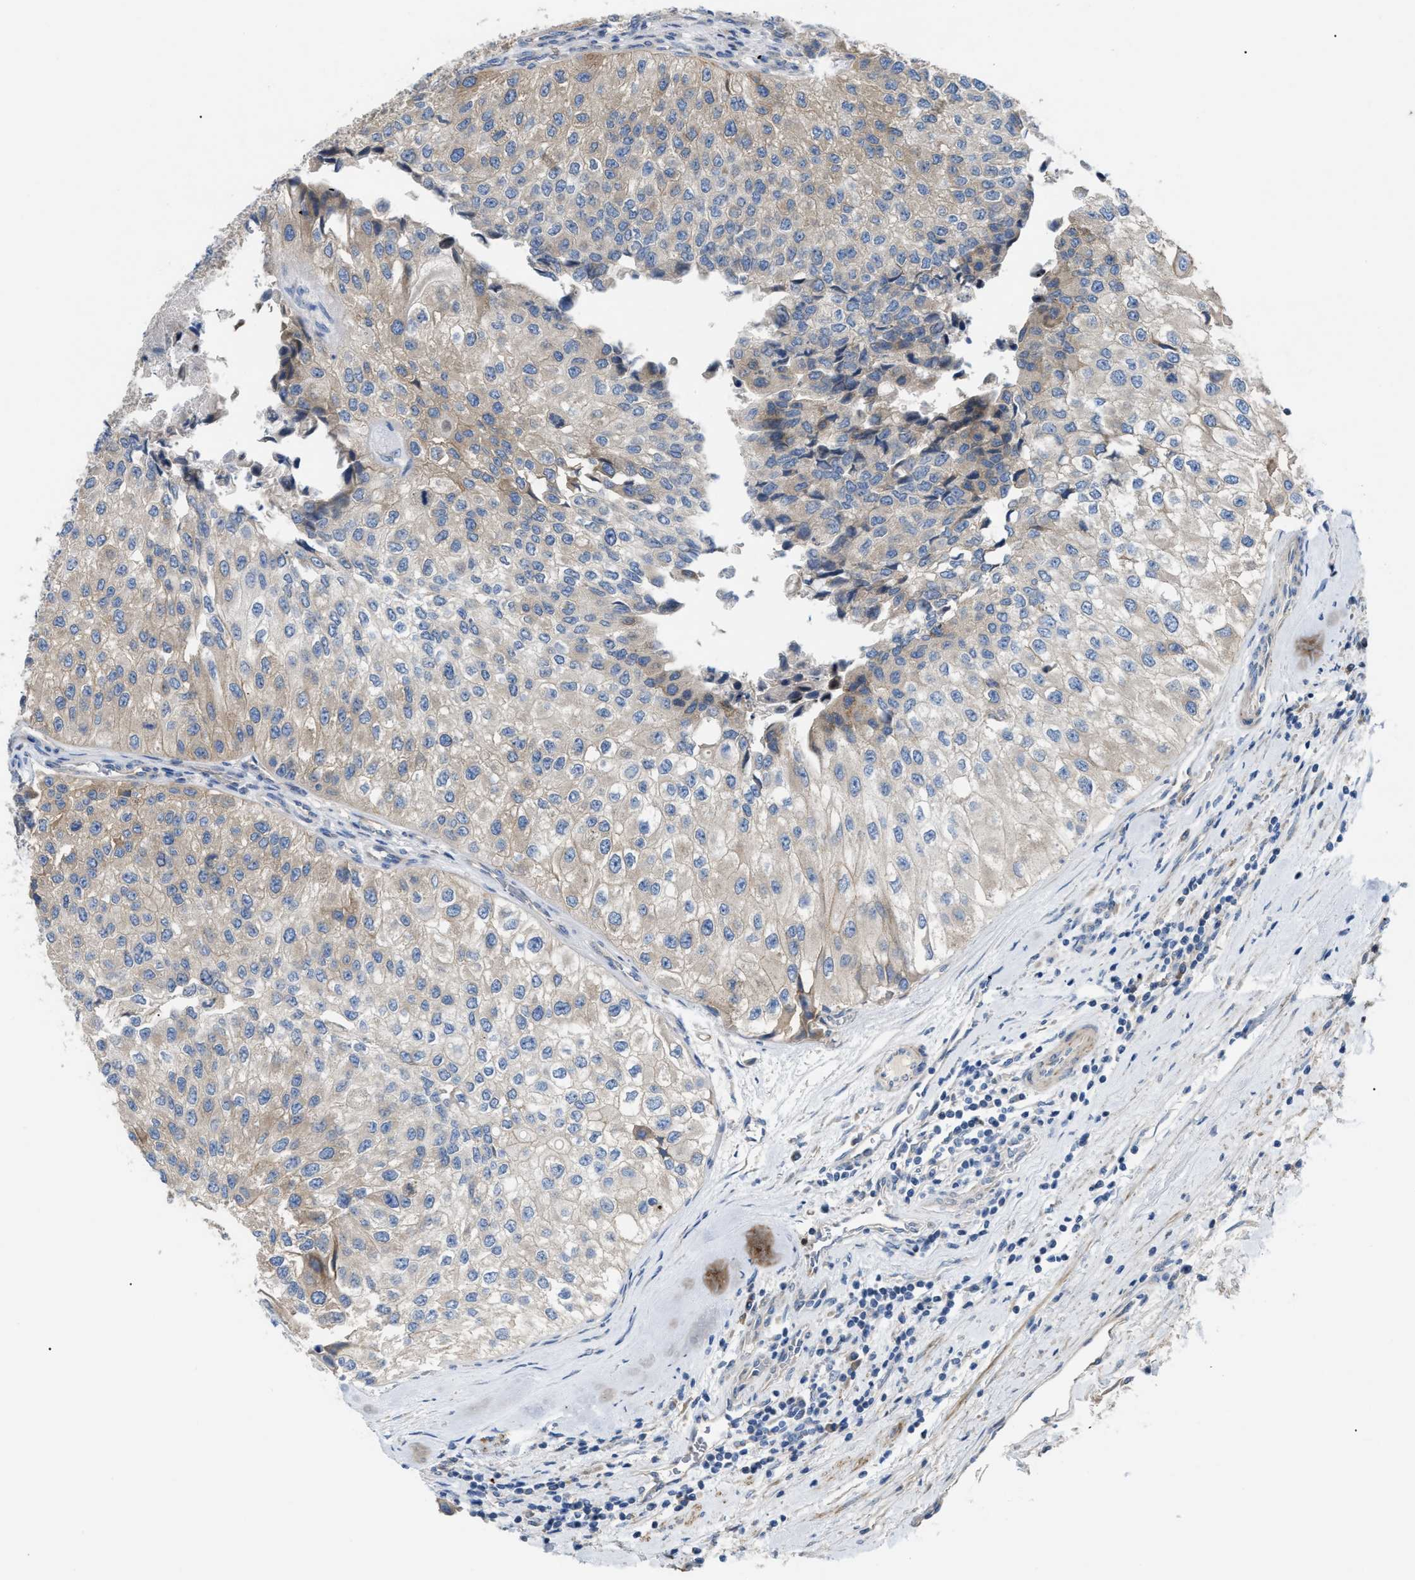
{"staining": {"intensity": "weak", "quantity": ">75%", "location": "cytoplasmic/membranous"}, "tissue": "urothelial cancer", "cell_type": "Tumor cells", "image_type": "cancer", "snomed": [{"axis": "morphology", "description": "Urothelial carcinoma, High grade"}, {"axis": "topography", "description": "Kidney"}, {"axis": "topography", "description": "Urinary bladder"}], "caption": "The histopathology image displays staining of urothelial cancer, revealing weak cytoplasmic/membranous protein positivity (brown color) within tumor cells.", "gene": "DHX58", "patient": {"sex": "male", "age": 77}}